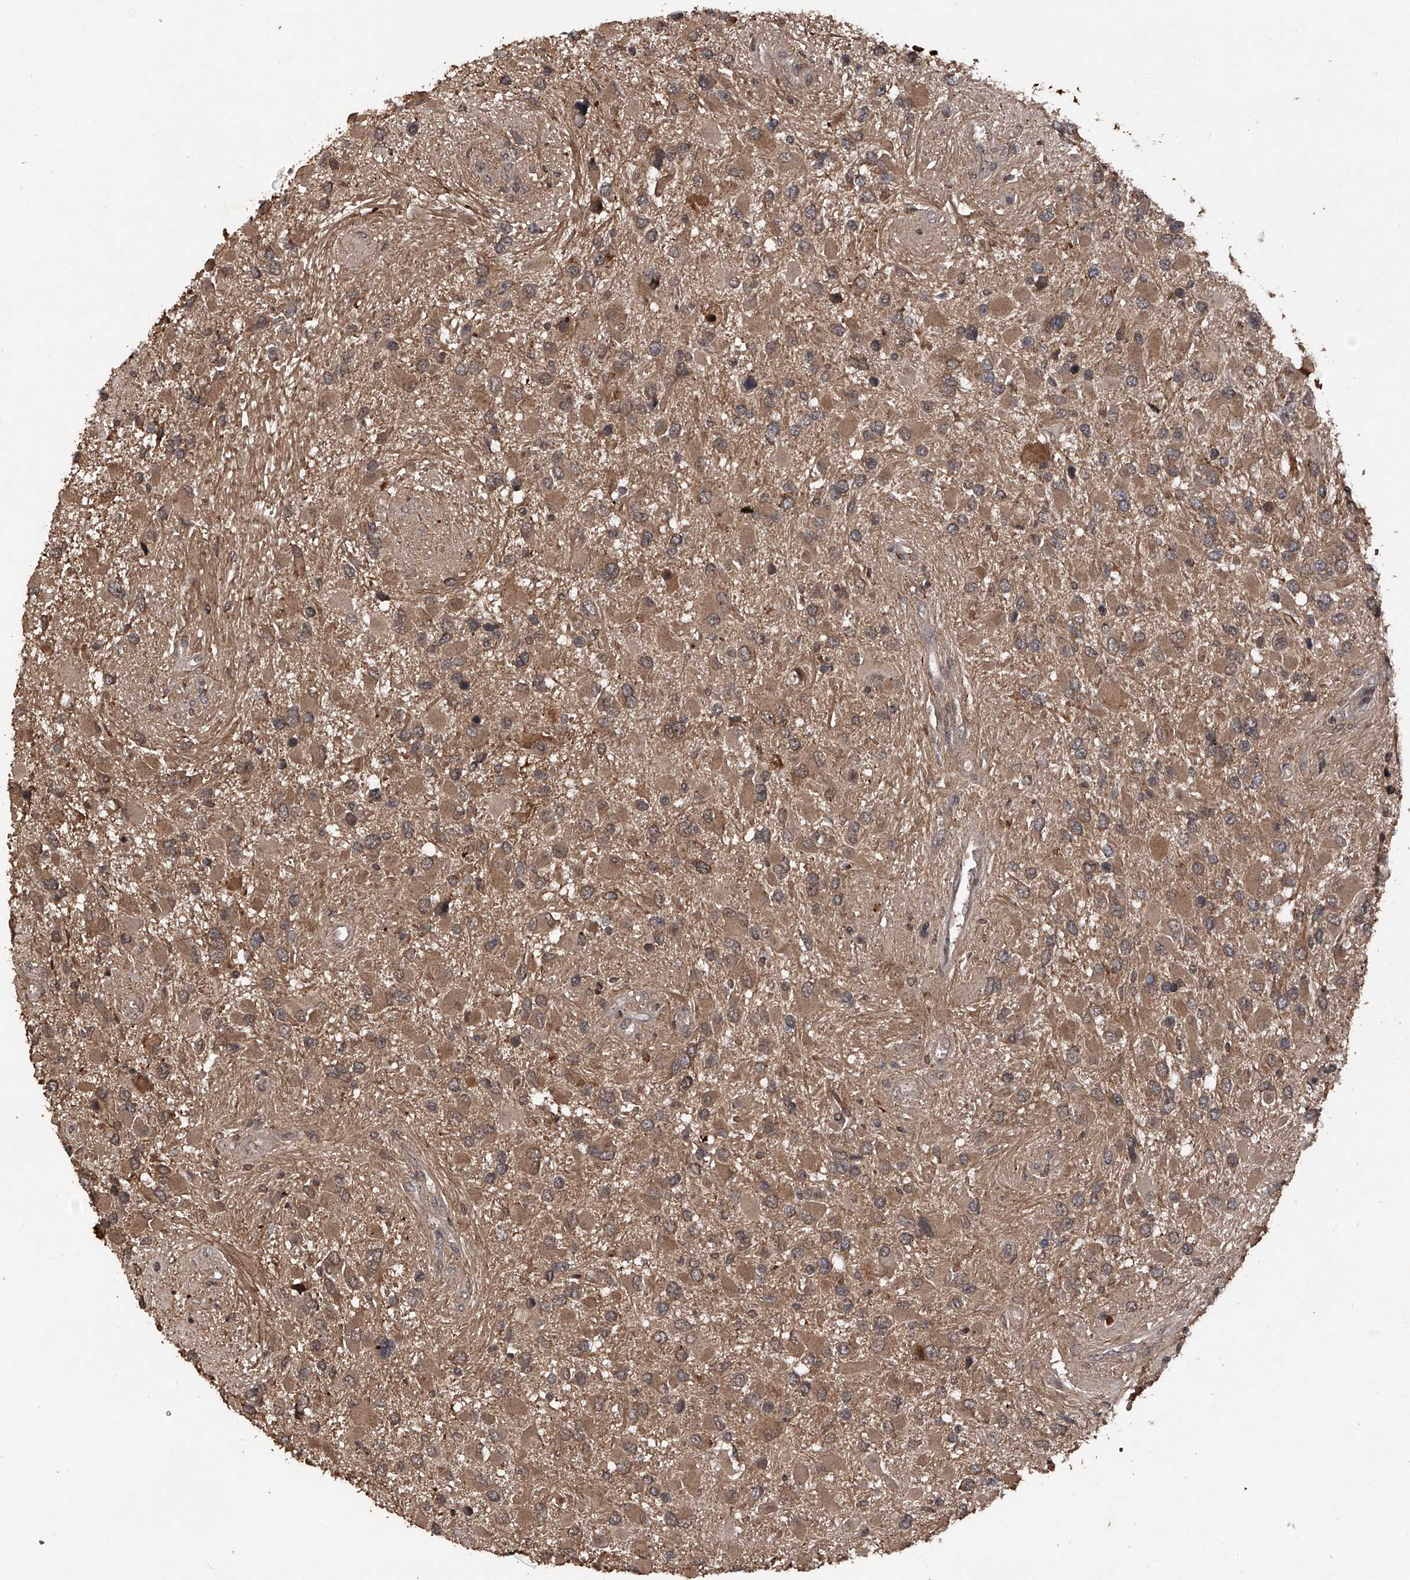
{"staining": {"intensity": "moderate", "quantity": ">75%", "location": "cytoplasmic/membranous"}, "tissue": "glioma", "cell_type": "Tumor cells", "image_type": "cancer", "snomed": [{"axis": "morphology", "description": "Glioma, malignant, High grade"}, {"axis": "topography", "description": "Brain"}], "caption": "An image showing moderate cytoplasmic/membranous expression in about >75% of tumor cells in glioma, as visualized by brown immunohistochemical staining.", "gene": "LYSMD4", "patient": {"sex": "male", "age": 53}}